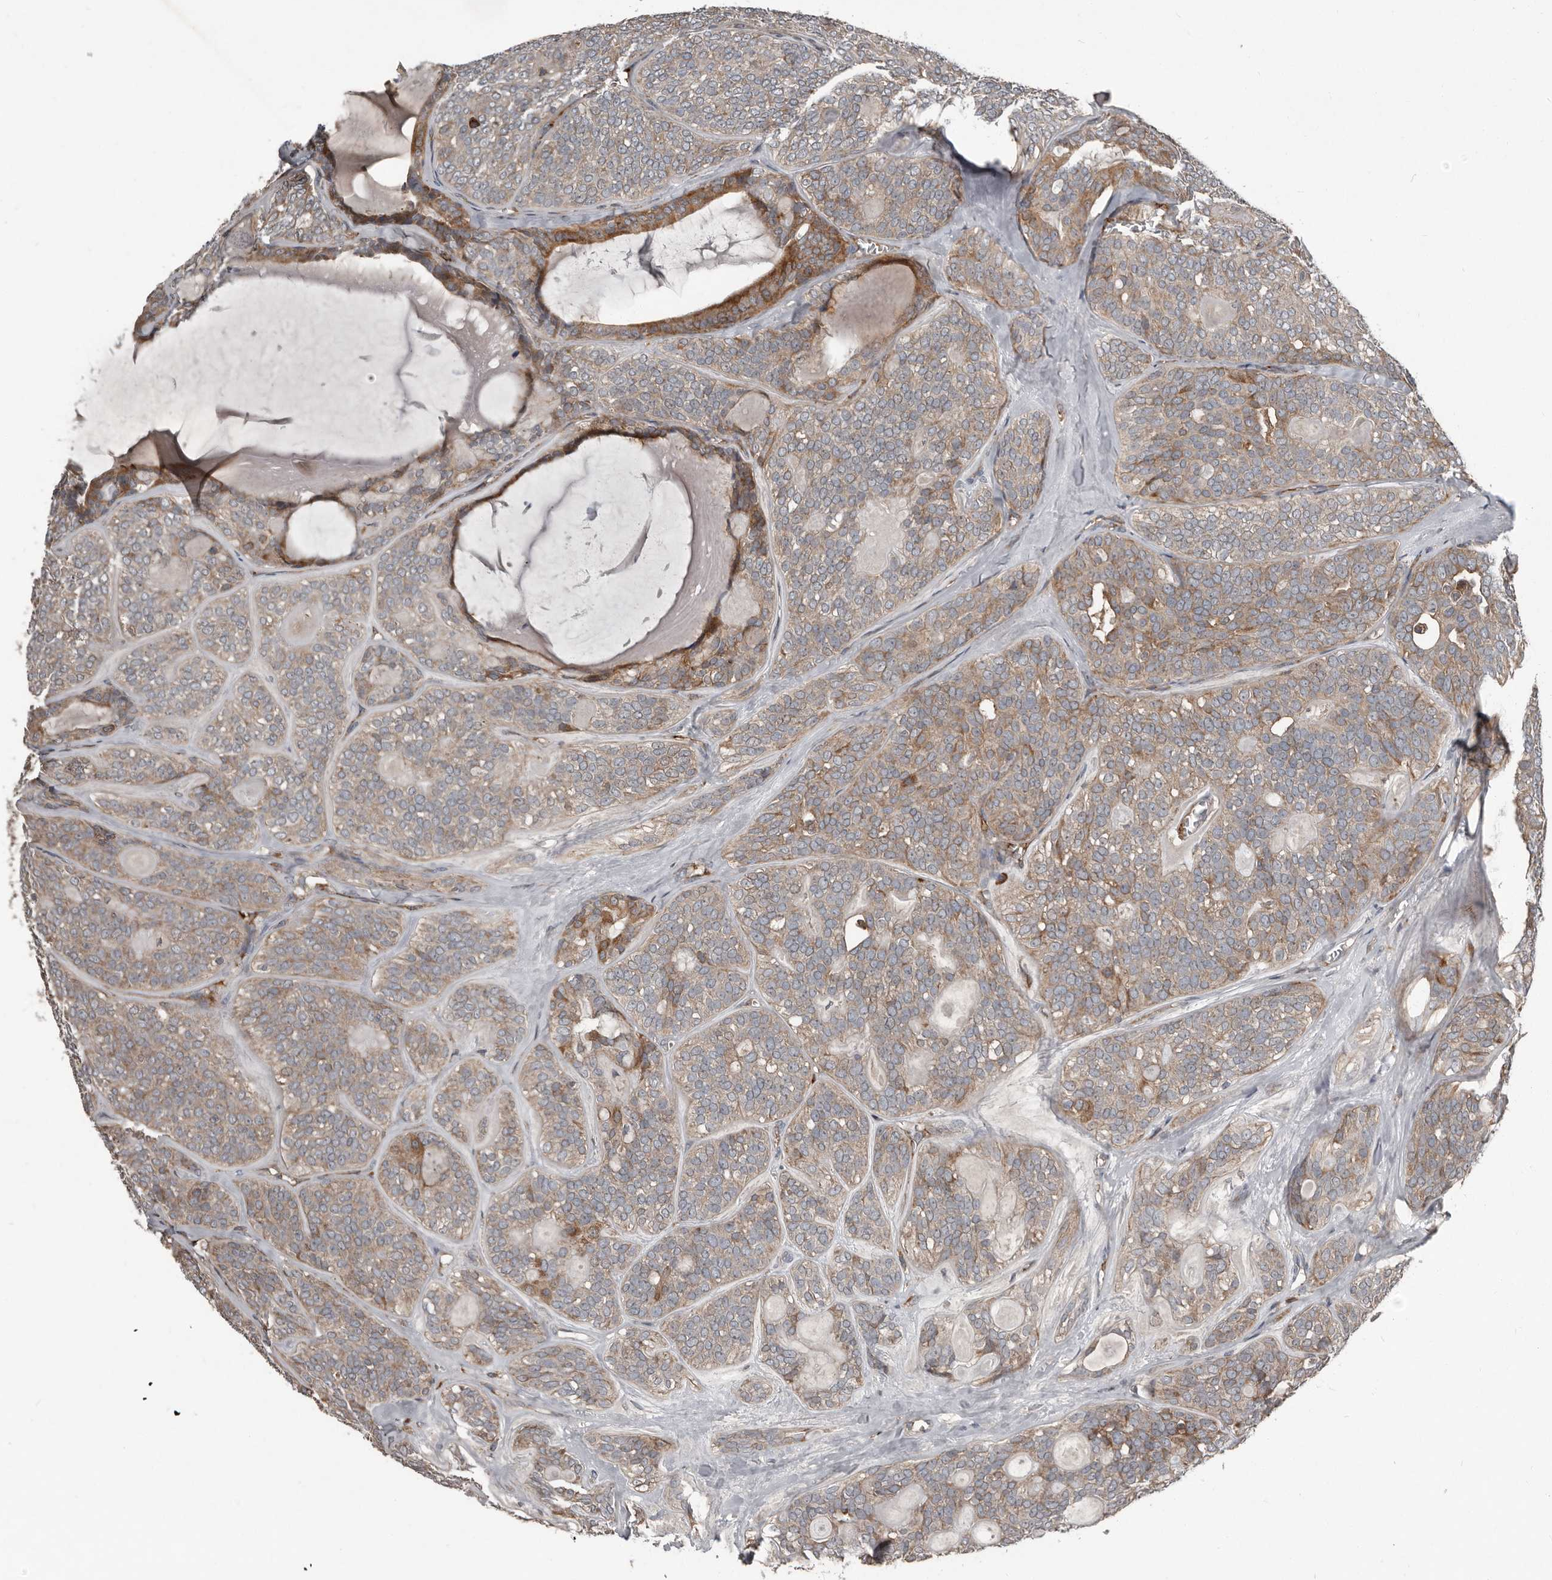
{"staining": {"intensity": "moderate", "quantity": "<25%", "location": "cytoplasmic/membranous"}, "tissue": "head and neck cancer", "cell_type": "Tumor cells", "image_type": "cancer", "snomed": [{"axis": "morphology", "description": "Adenocarcinoma, NOS"}, {"axis": "topography", "description": "Head-Neck"}], "caption": "Brown immunohistochemical staining in human head and neck adenocarcinoma displays moderate cytoplasmic/membranous staining in about <25% of tumor cells. (DAB = brown stain, brightfield microscopy at high magnification).", "gene": "FBXO31", "patient": {"sex": "male", "age": 66}}